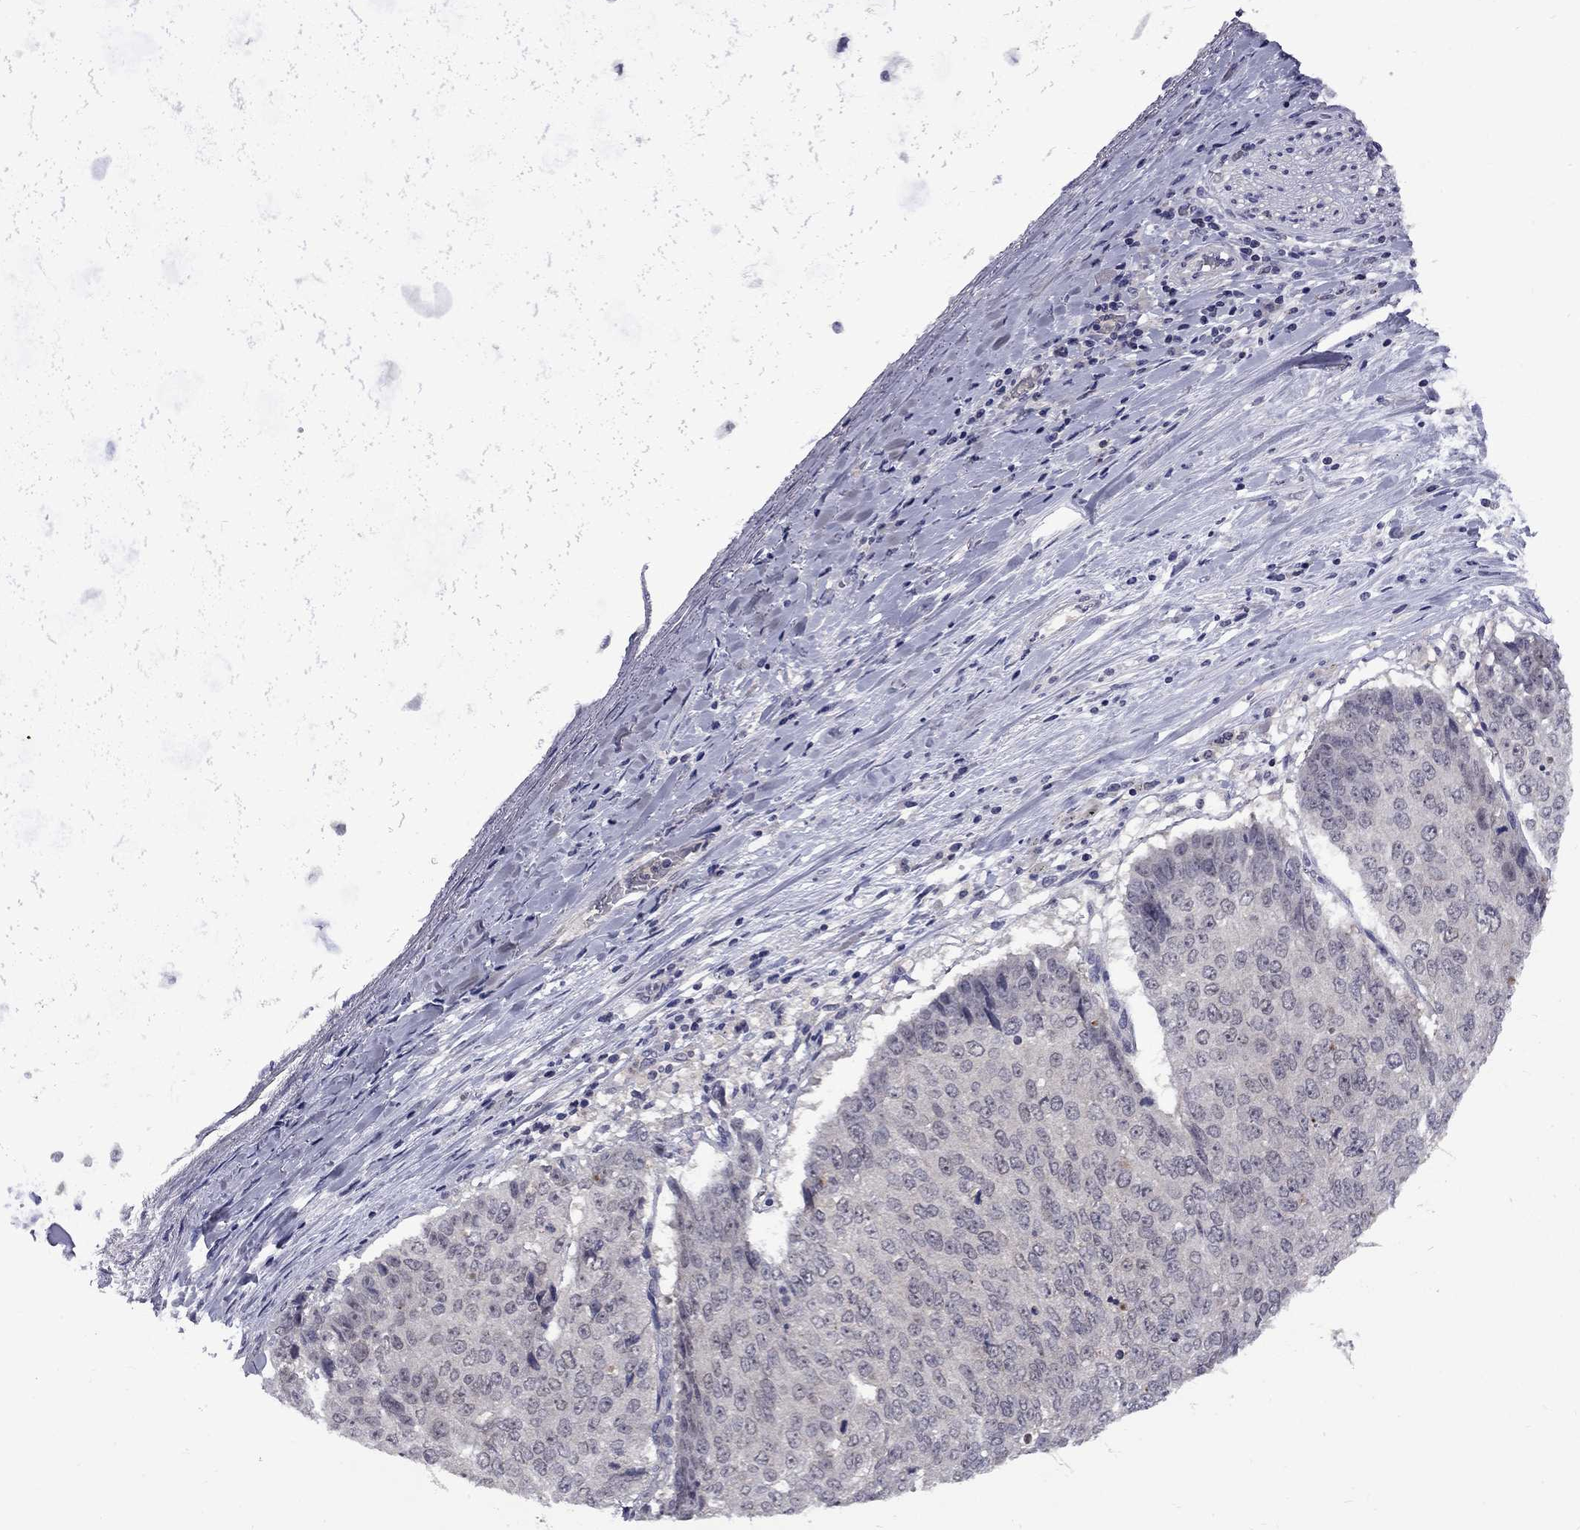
{"staining": {"intensity": "negative", "quantity": "none", "location": "none"}, "tissue": "lung cancer", "cell_type": "Tumor cells", "image_type": "cancer", "snomed": [{"axis": "morphology", "description": "Normal tissue, NOS"}, {"axis": "morphology", "description": "Squamous cell carcinoma, NOS"}, {"axis": "topography", "description": "Bronchus"}, {"axis": "topography", "description": "Lung"}], "caption": "Lung squamous cell carcinoma stained for a protein using immunohistochemistry shows no expression tumor cells.", "gene": "SNTA1", "patient": {"sex": "male", "age": 64}}